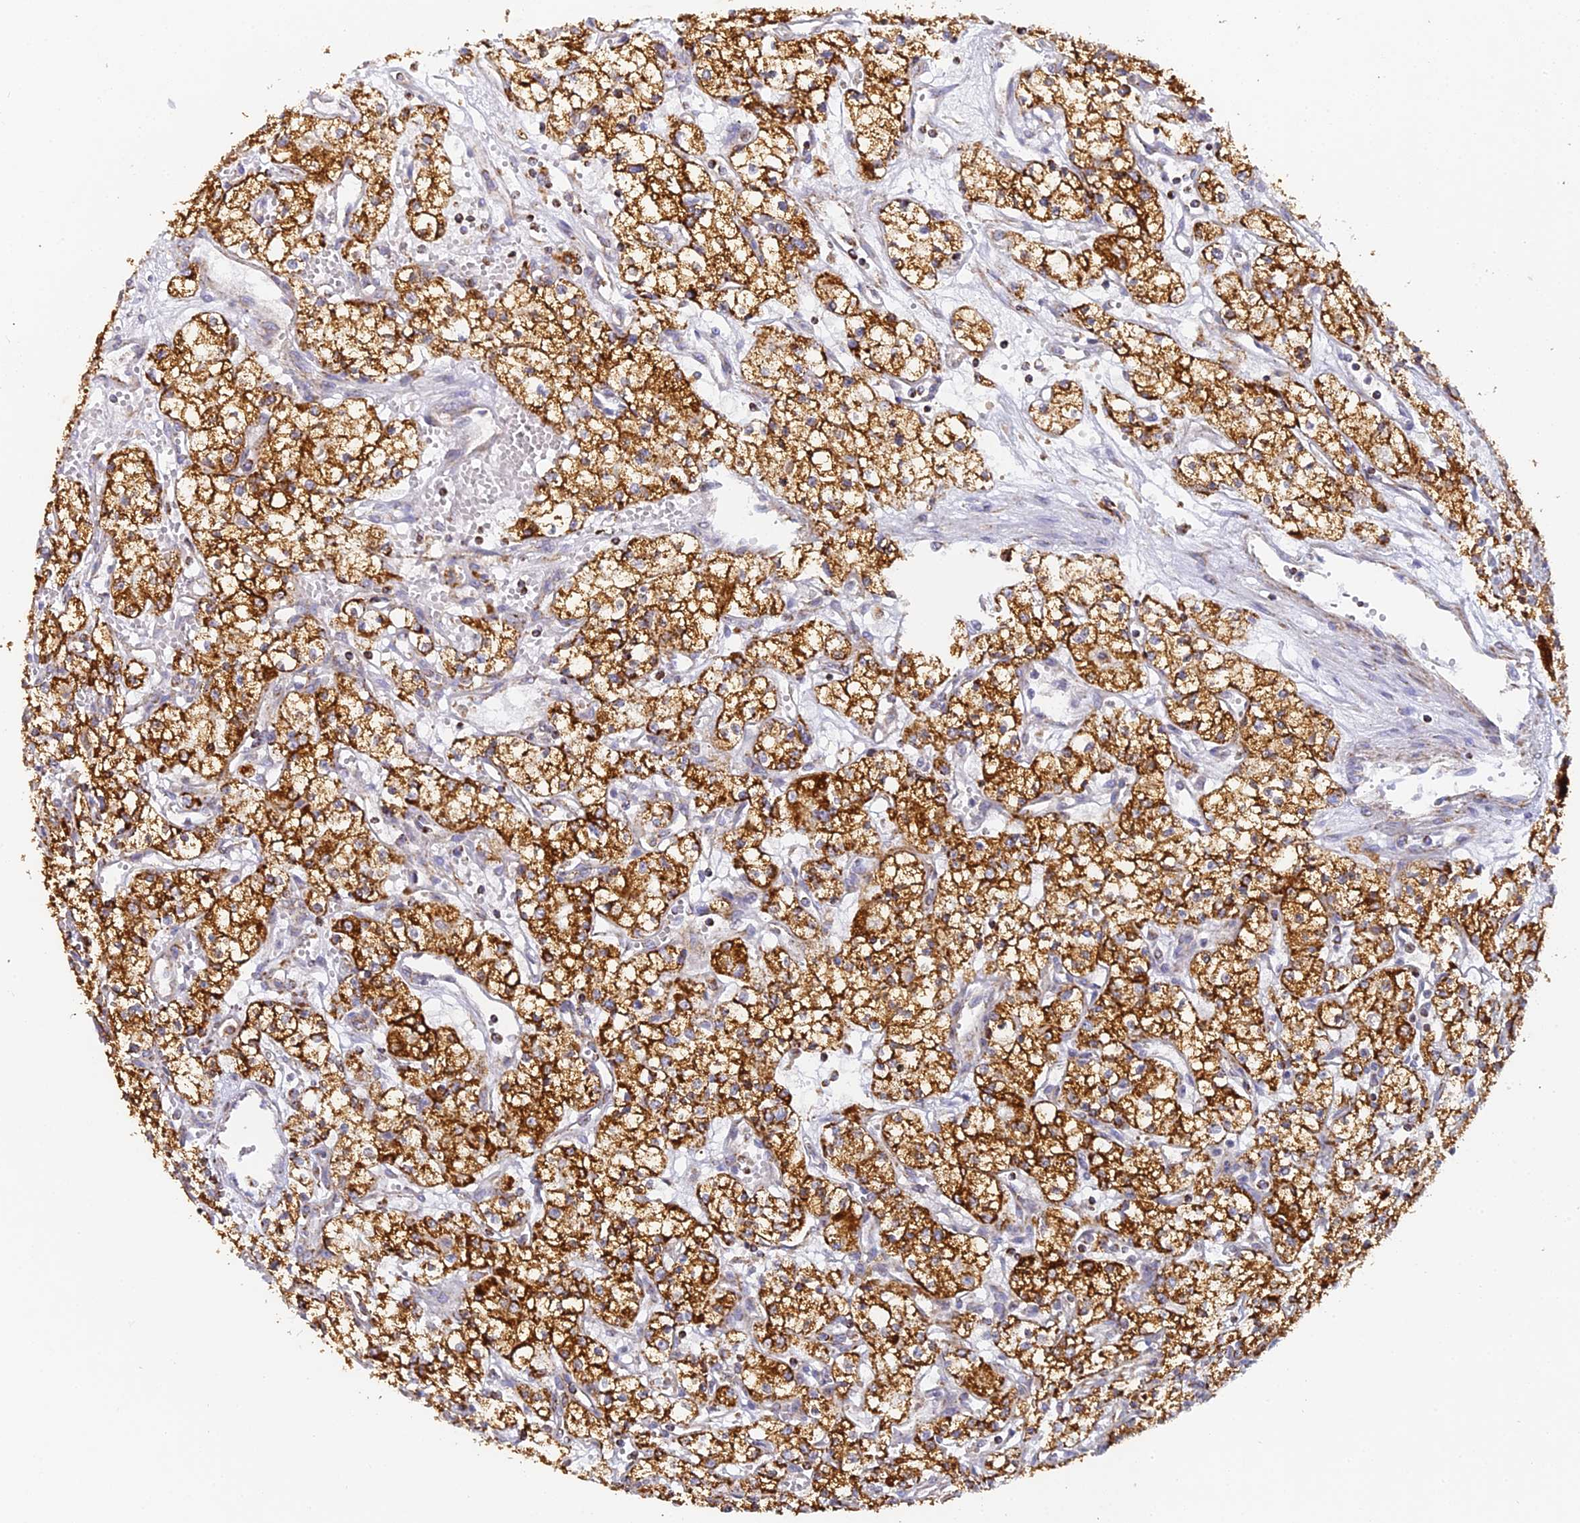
{"staining": {"intensity": "strong", "quantity": ">75%", "location": "cytoplasmic/membranous"}, "tissue": "renal cancer", "cell_type": "Tumor cells", "image_type": "cancer", "snomed": [{"axis": "morphology", "description": "Adenocarcinoma, NOS"}, {"axis": "topography", "description": "Kidney"}], "caption": "Adenocarcinoma (renal) was stained to show a protein in brown. There is high levels of strong cytoplasmic/membranous positivity in about >75% of tumor cells. Immunohistochemistry (ihc) stains the protein of interest in brown and the nuclei are stained blue.", "gene": "DONSON", "patient": {"sex": "male", "age": 59}}